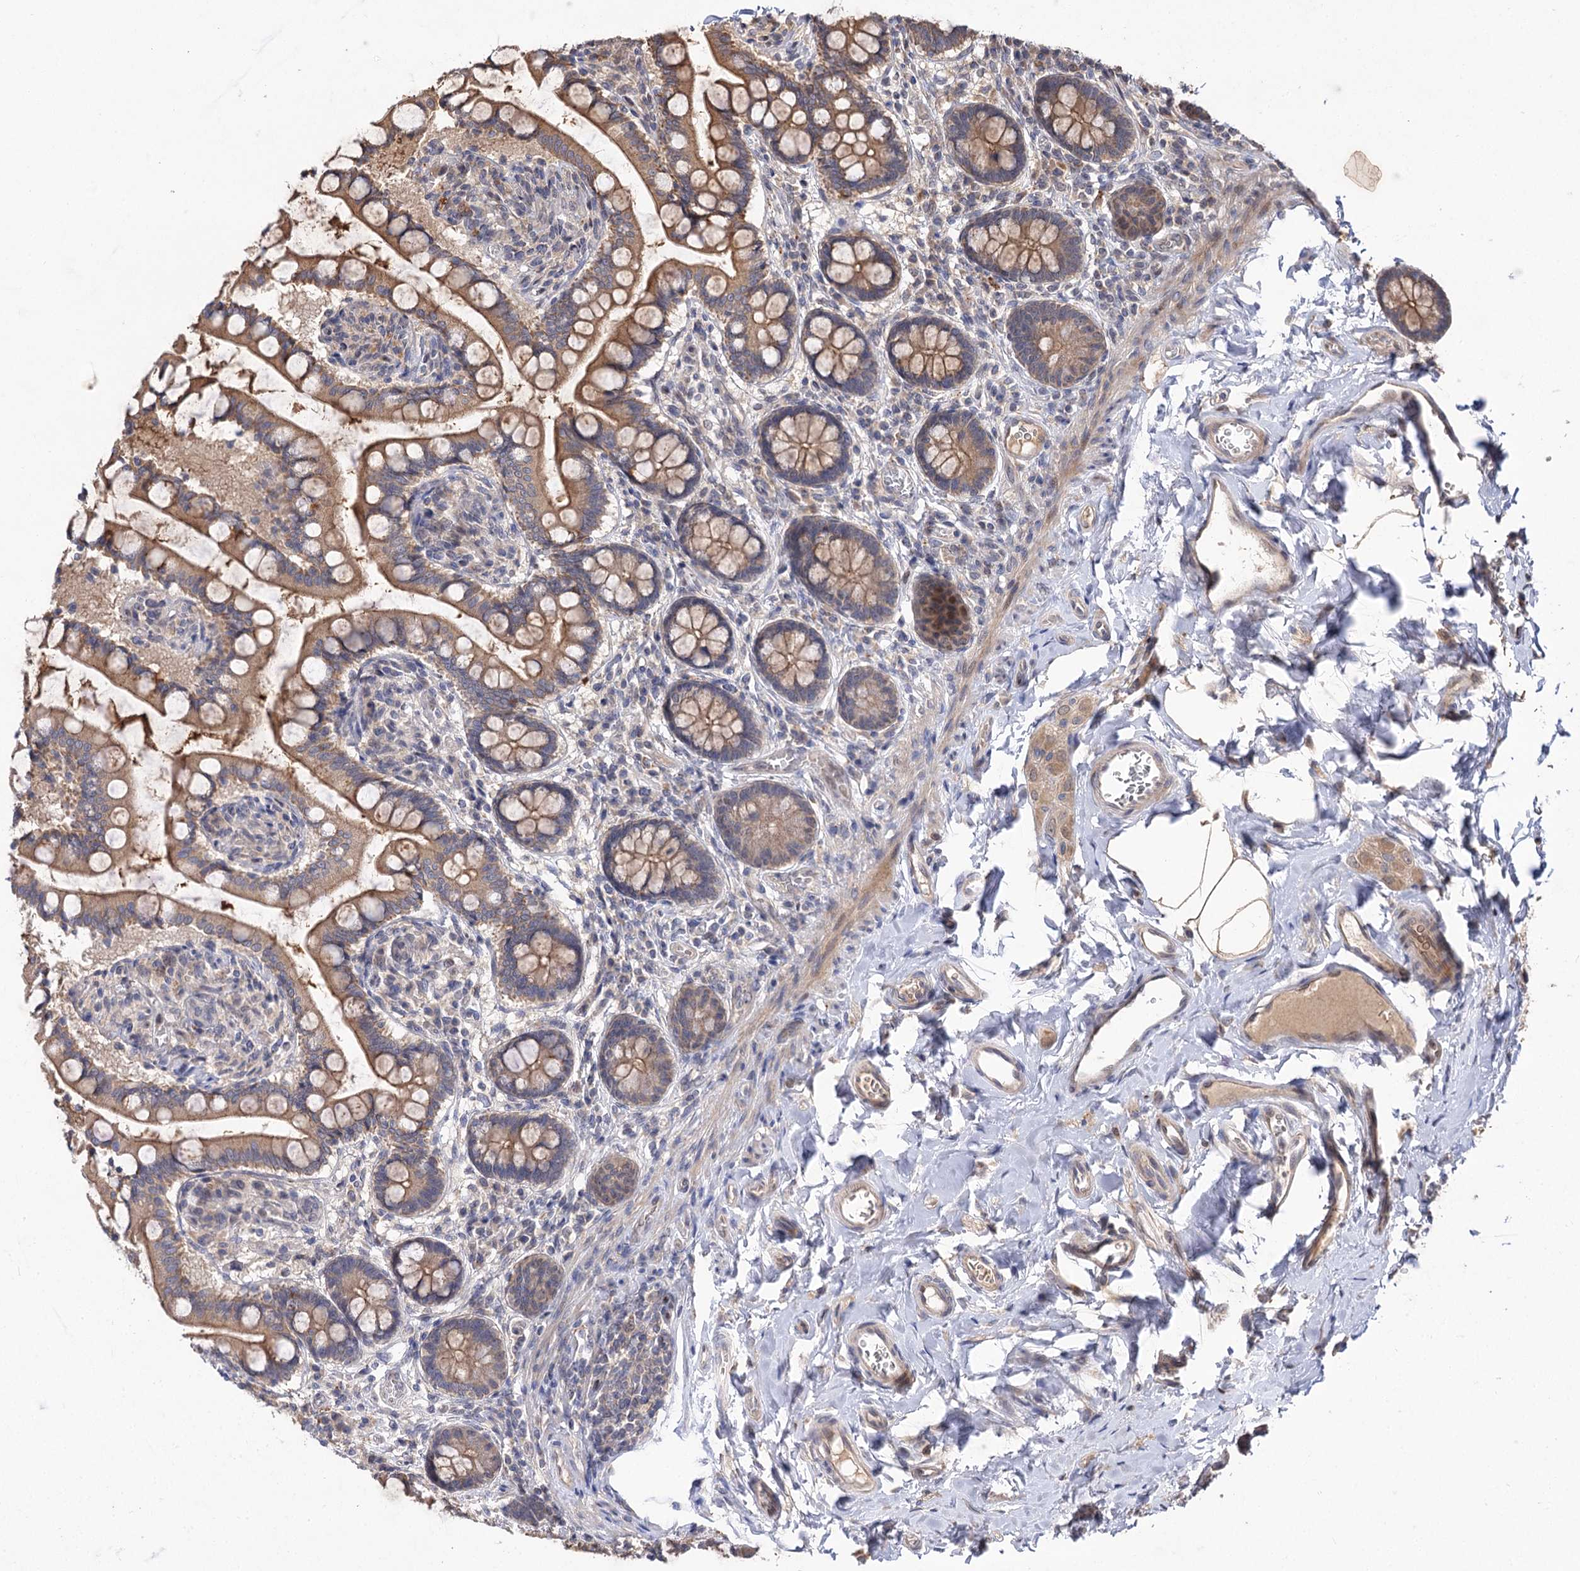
{"staining": {"intensity": "moderate", "quantity": ">75%", "location": "cytoplasmic/membranous"}, "tissue": "small intestine", "cell_type": "Glandular cells", "image_type": "normal", "snomed": [{"axis": "morphology", "description": "Normal tissue, NOS"}, {"axis": "topography", "description": "Small intestine"}], "caption": "Immunohistochemistry photomicrograph of unremarkable small intestine stained for a protein (brown), which displays medium levels of moderate cytoplasmic/membranous expression in approximately >75% of glandular cells.", "gene": "FBXW8", "patient": {"sex": "male", "age": 52}}